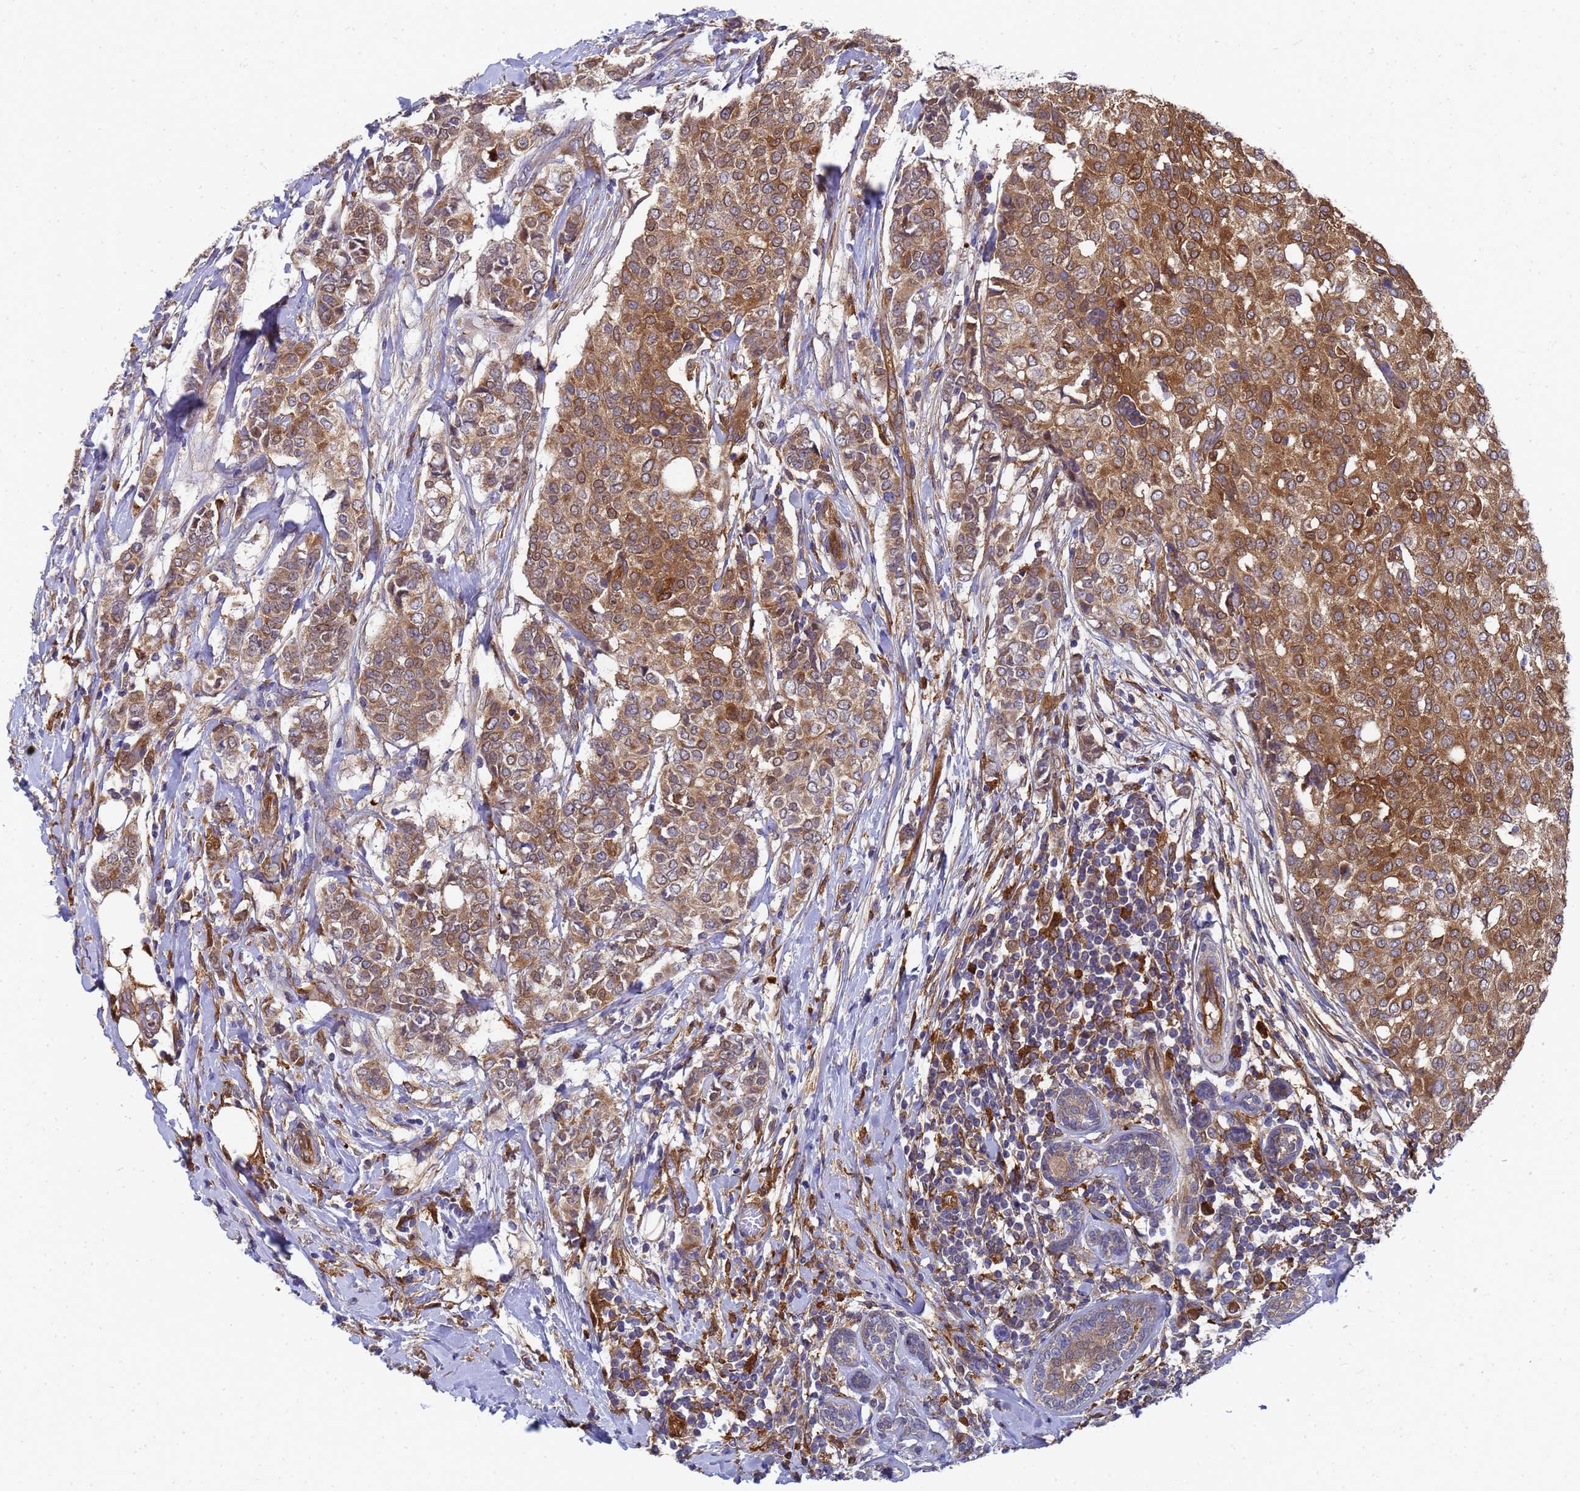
{"staining": {"intensity": "moderate", "quantity": ">75%", "location": "cytoplasmic/membranous"}, "tissue": "breast cancer", "cell_type": "Tumor cells", "image_type": "cancer", "snomed": [{"axis": "morphology", "description": "Lobular carcinoma"}, {"axis": "topography", "description": "Breast"}], "caption": "Brown immunohistochemical staining in human breast lobular carcinoma demonstrates moderate cytoplasmic/membranous staining in approximately >75% of tumor cells.", "gene": "SLC35E2B", "patient": {"sex": "female", "age": 51}}